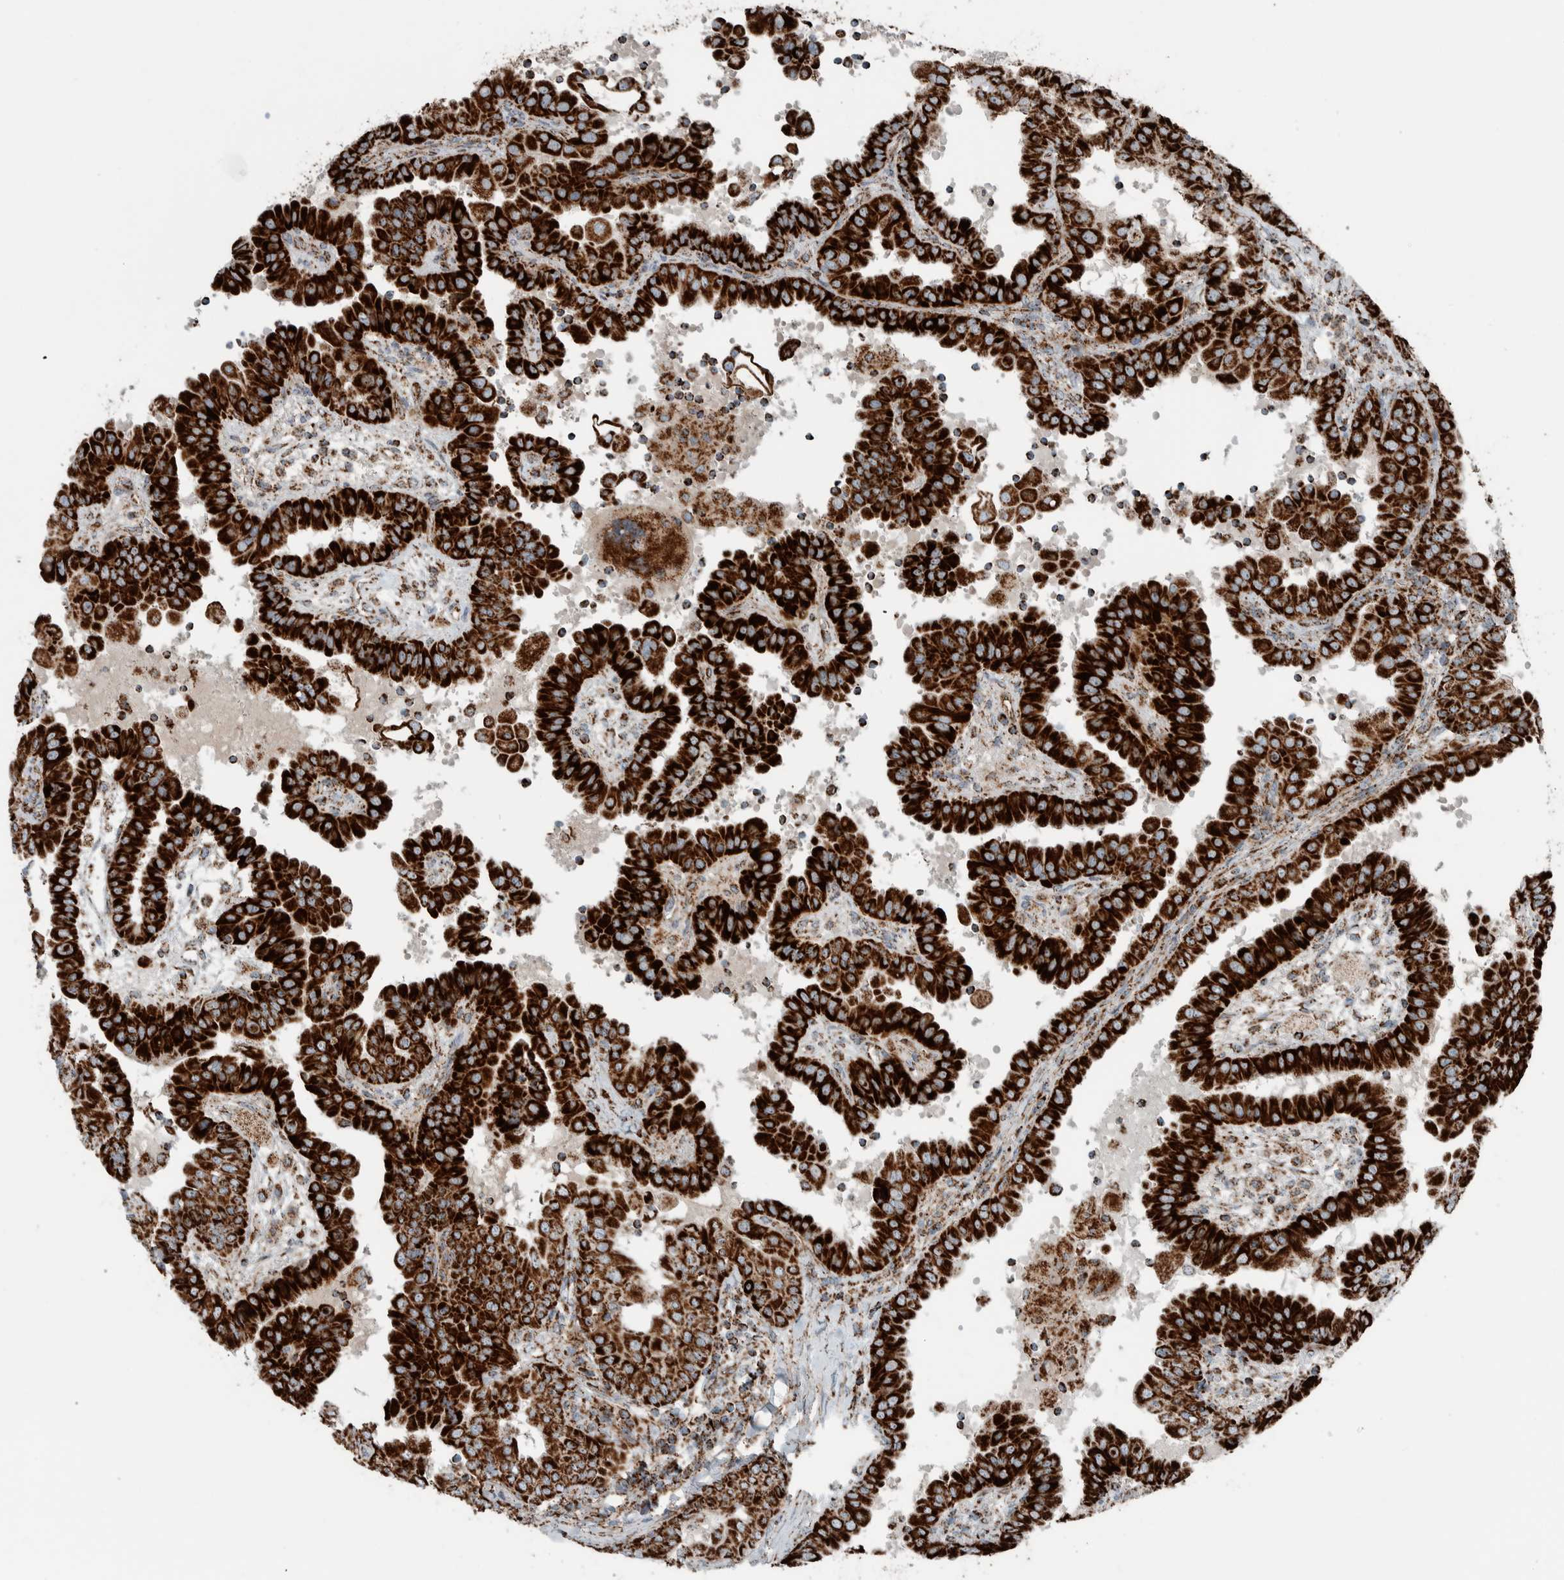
{"staining": {"intensity": "strong", "quantity": ">75%", "location": "cytoplasmic/membranous"}, "tissue": "thyroid cancer", "cell_type": "Tumor cells", "image_type": "cancer", "snomed": [{"axis": "morphology", "description": "Papillary adenocarcinoma, NOS"}, {"axis": "topography", "description": "Thyroid gland"}], "caption": "Protein staining by IHC exhibits strong cytoplasmic/membranous expression in approximately >75% of tumor cells in thyroid cancer (papillary adenocarcinoma). The protein is stained brown, and the nuclei are stained in blue (DAB (3,3'-diaminobenzidine) IHC with brightfield microscopy, high magnification).", "gene": "CNTROB", "patient": {"sex": "male", "age": 33}}